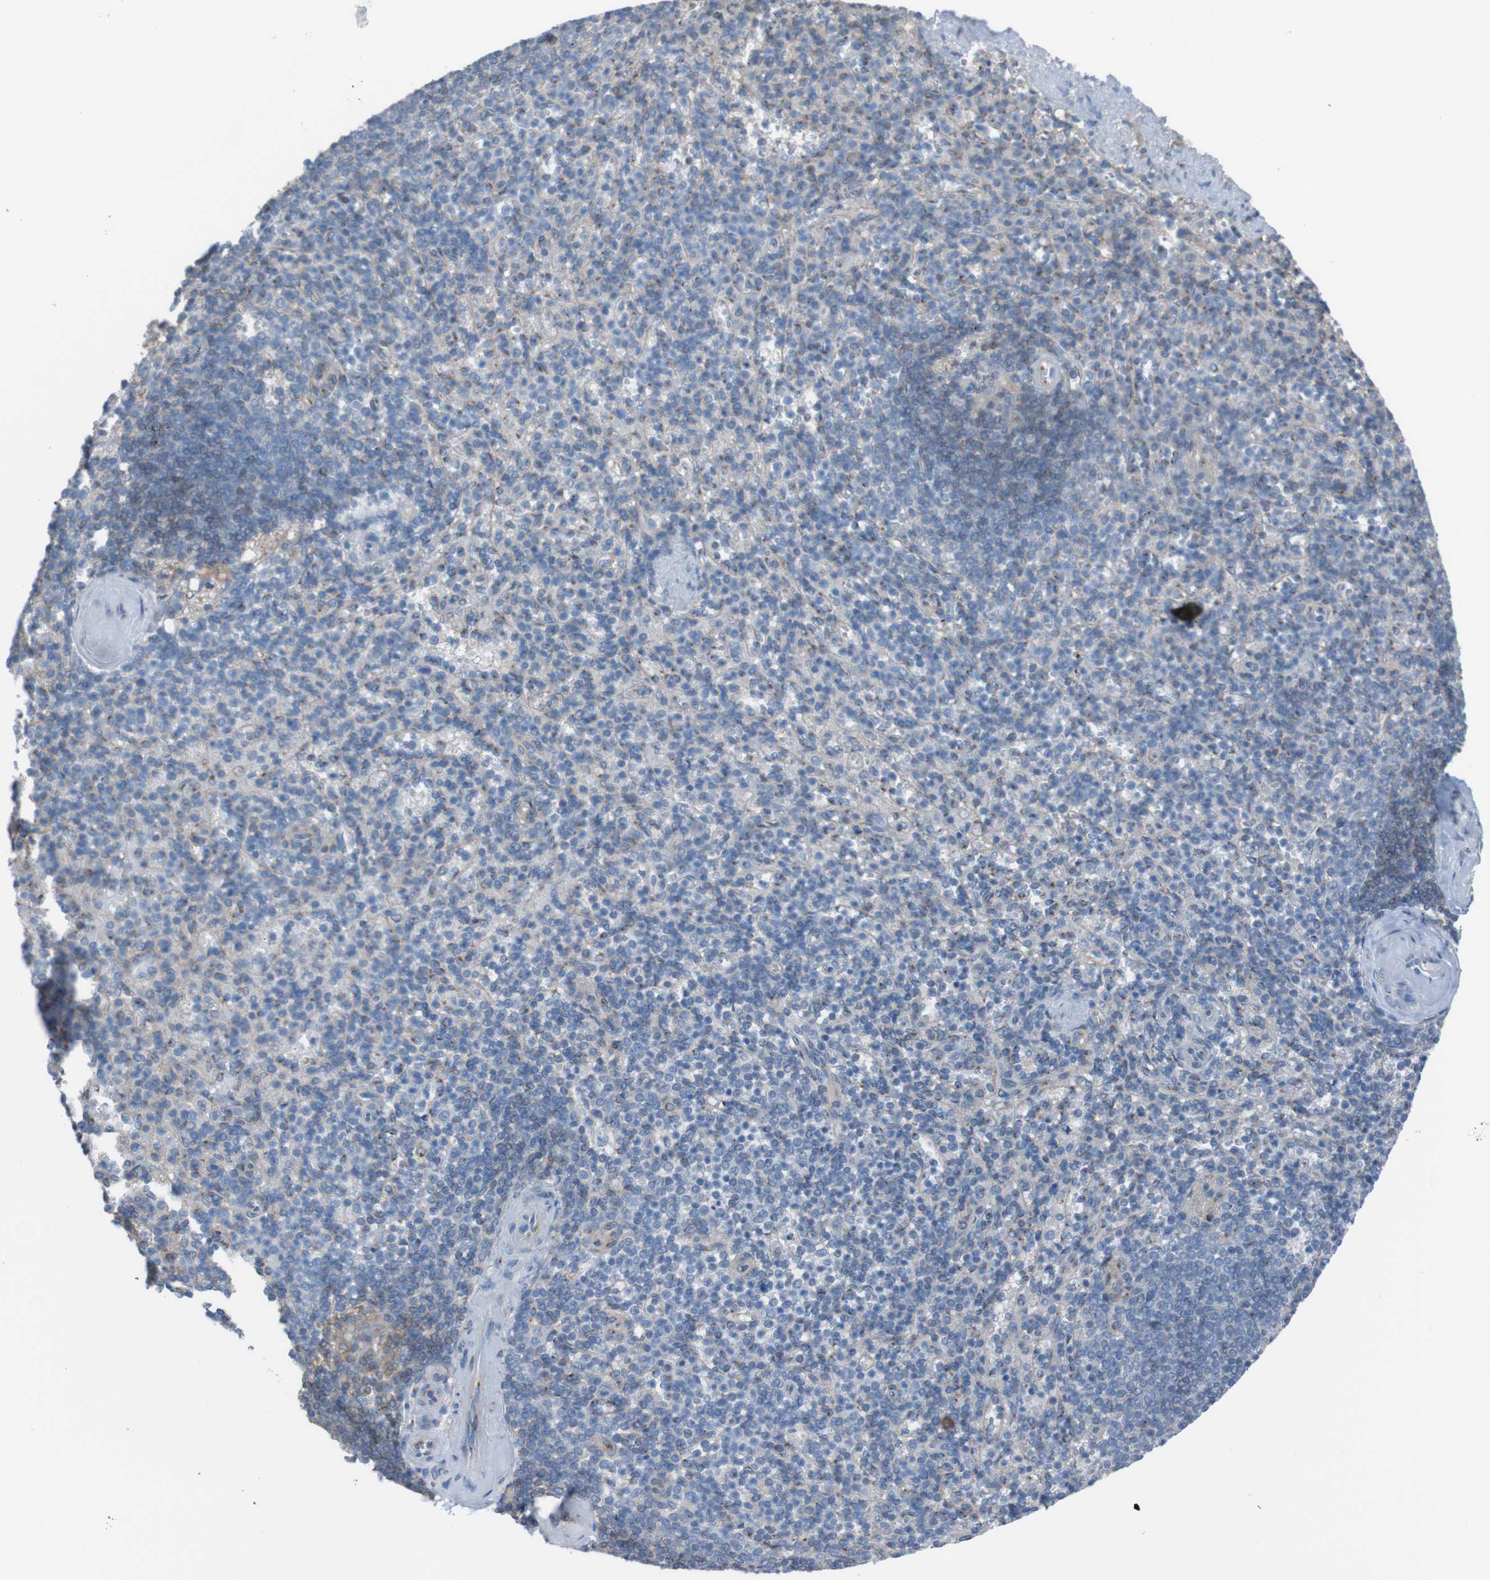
{"staining": {"intensity": "moderate", "quantity": "25%-75%", "location": "cytoplasmic/membranous"}, "tissue": "spleen", "cell_type": "Cells in red pulp", "image_type": "normal", "snomed": [{"axis": "morphology", "description": "Normal tissue, NOS"}, {"axis": "topography", "description": "Spleen"}], "caption": "IHC histopathology image of benign spleen: human spleen stained using immunohistochemistry shows medium levels of moderate protein expression localized specifically in the cytoplasmic/membranous of cells in red pulp, appearing as a cytoplasmic/membranous brown color.", "gene": "MINAR1", "patient": {"sex": "female", "age": 74}}